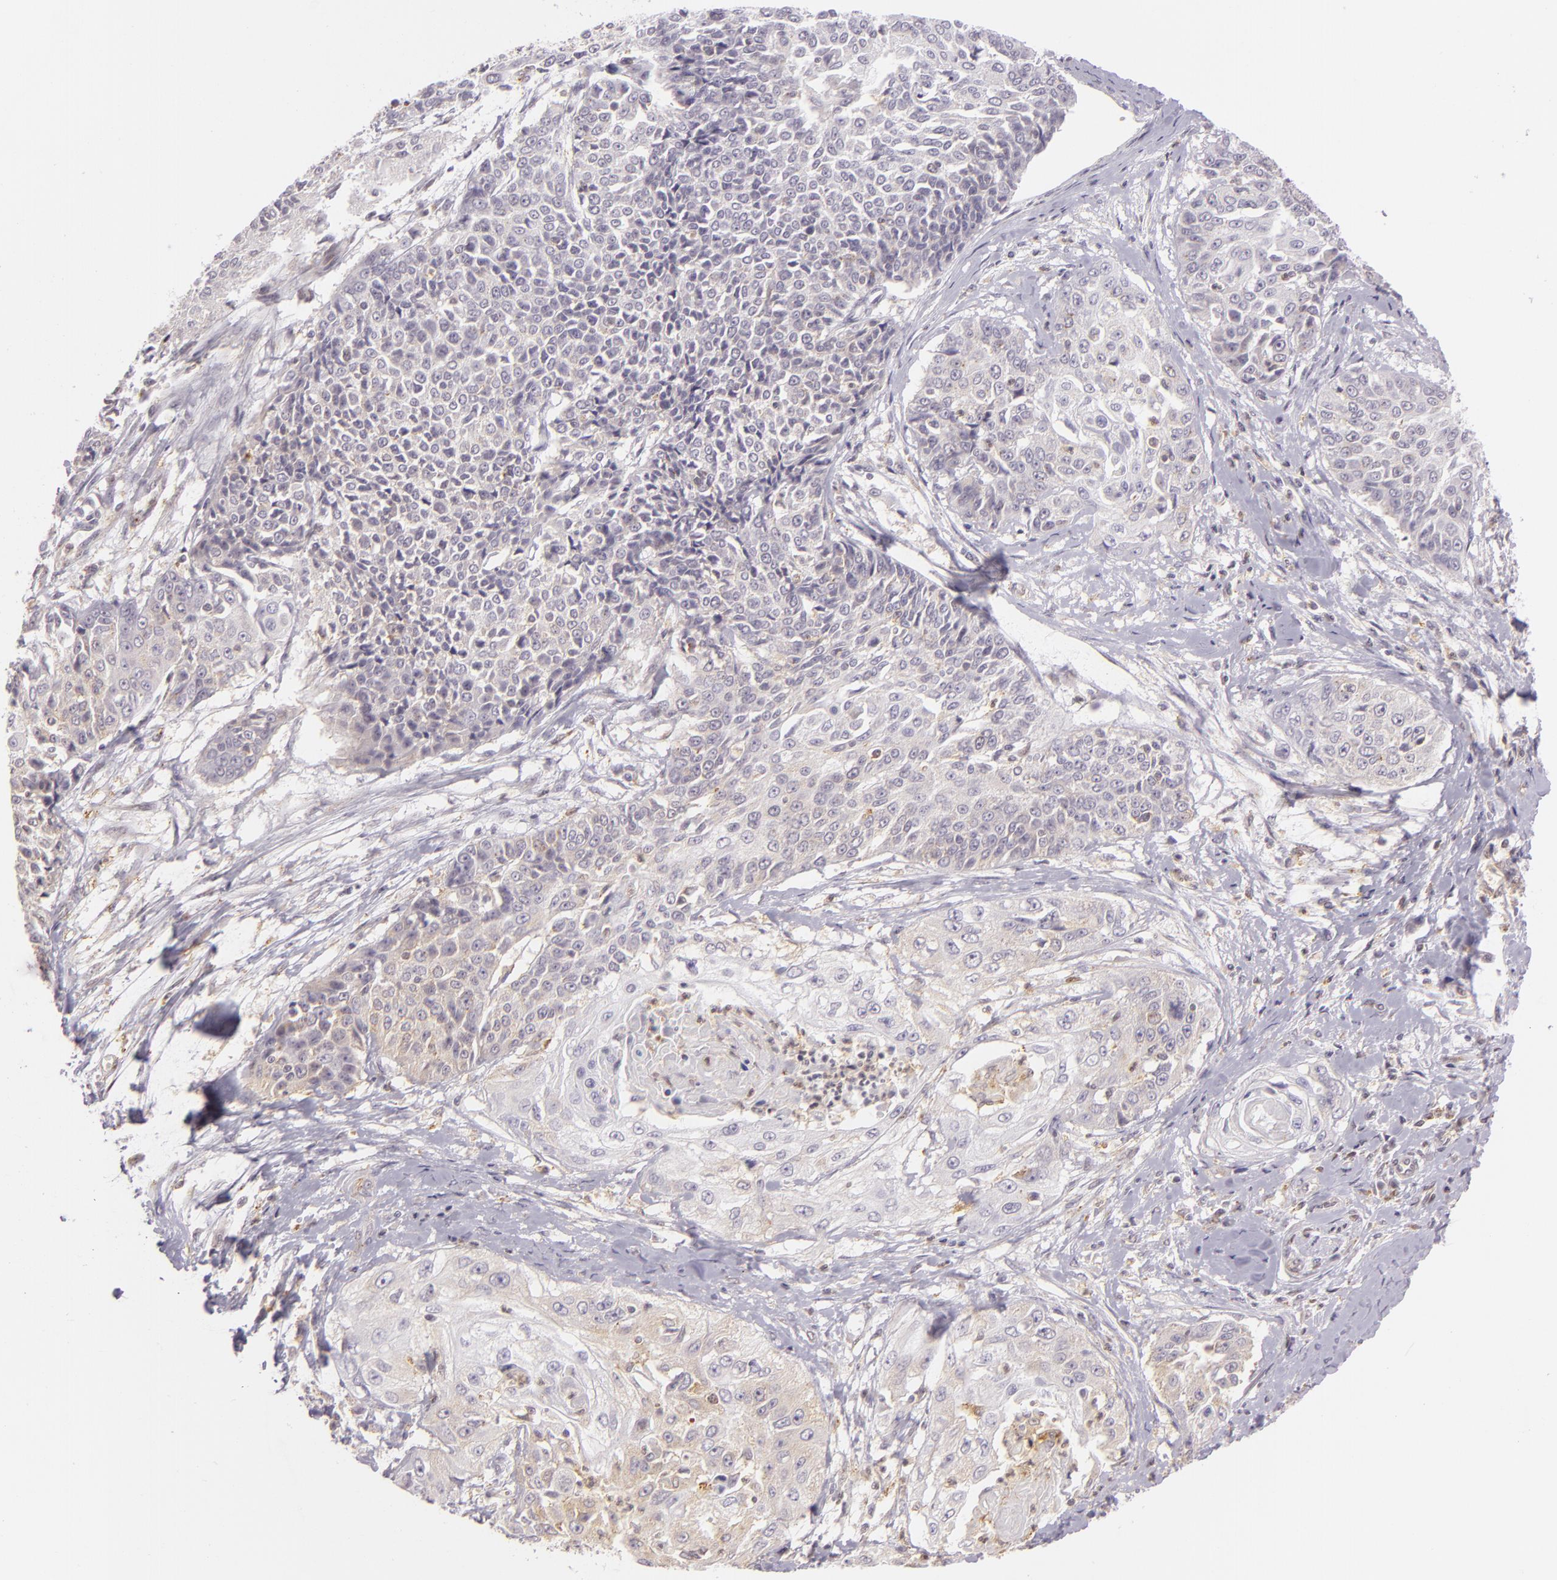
{"staining": {"intensity": "moderate", "quantity": "25%-75%", "location": "cytoplasmic/membranous"}, "tissue": "cervical cancer", "cell_type": "Tumor cells", "image_type": "cancer", "snomed": [{"axis": "morphology", "description": "Squamous cell carcinoma, NOS"}, {"axis": "topography", "description": "Cervix"}], "caption": "Moderate cytoplasmic/membranous staining is present in approximately 25%-75% of tumor cells in cervical cancer. (Stains: DAB (3,3'-diaminobenzidine) in brown, nuclei in blue, Microscopy: brightfield microscopy at high magnification).", "gene": "IMPDH1", "patient": {"sex": "female", "age": 64}}